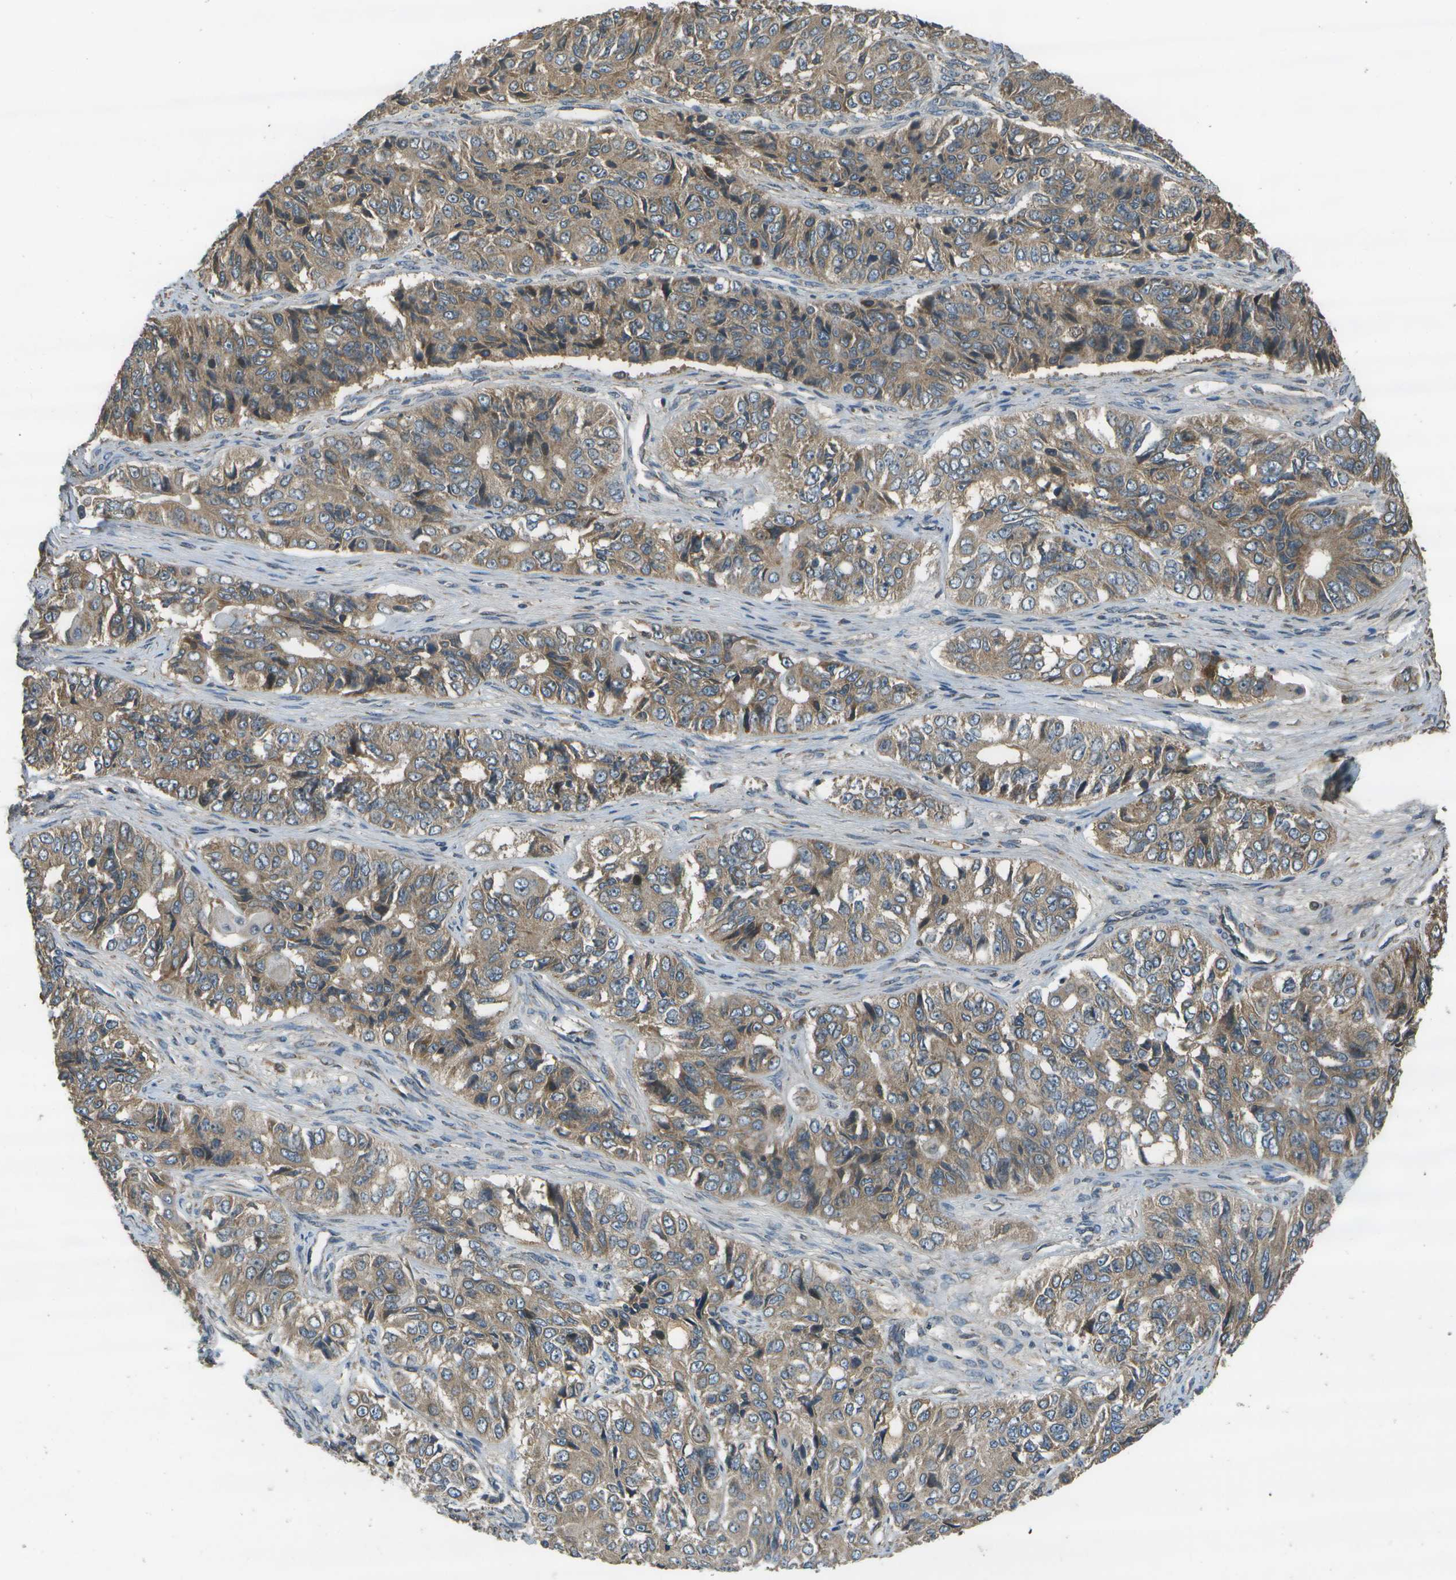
{"staining": {"intensity": "weak", "quantity": ">75%", "location": "cytoplasmic/membranous"}, "tissue": "ovarian cancer", "cell_type": "Tumor cells", "image_type": "cancer", "snomed": [{"axis": "morphology", "description": "Carcinoma, endometroid"}, {"axis": "topography", "description": "Ovary"}], "caption": "Tumor cells exhibit low levels of weak cytoplasmic/membranous positivity in about >75% of cells in ovarian cancer. The staining is performed using DAB brown chromogen to label protein expression. The nuclei are counter-stained blue using hematoxylin.", "gene": "HFE", "patient": {"sex": "female", "age": 51}}